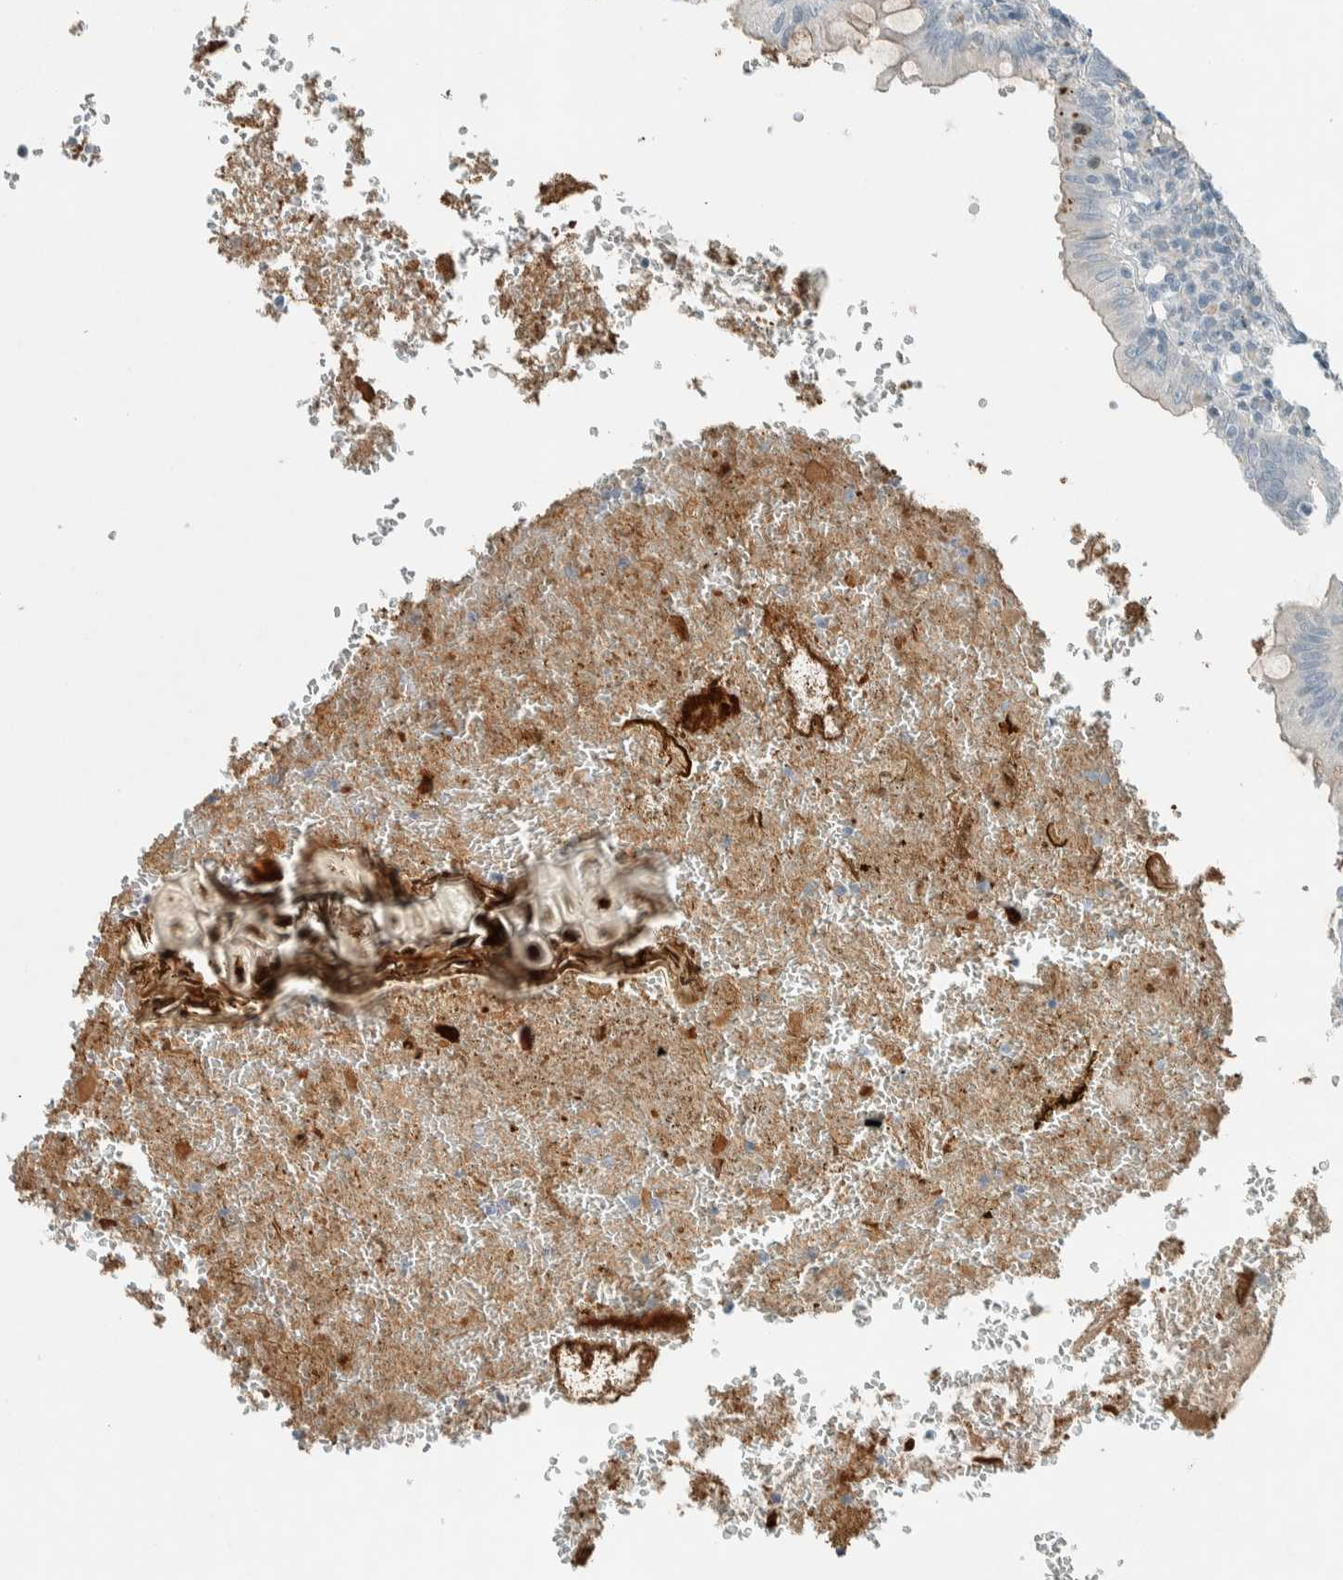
{"staining": {"intensity": "moderate", "quantity": "25%-75%", "location": "cytoplasmic/membranous"}, "tissue": "appendix", "cell_type": "Glandular cells", "image_type": "normal", "snomed": [{"axis": "morphology", "description": "Normal tissue, NOS"}, {"axis": "topography", "description": "Appendix"}], "caption": "Moderate cytoplasmic/membranous staining is appreciated in about 25%-75% of glandular cells in benign appendix.", "gene": "CERCAM", "patient": {"sex": "male", "age": 8}}